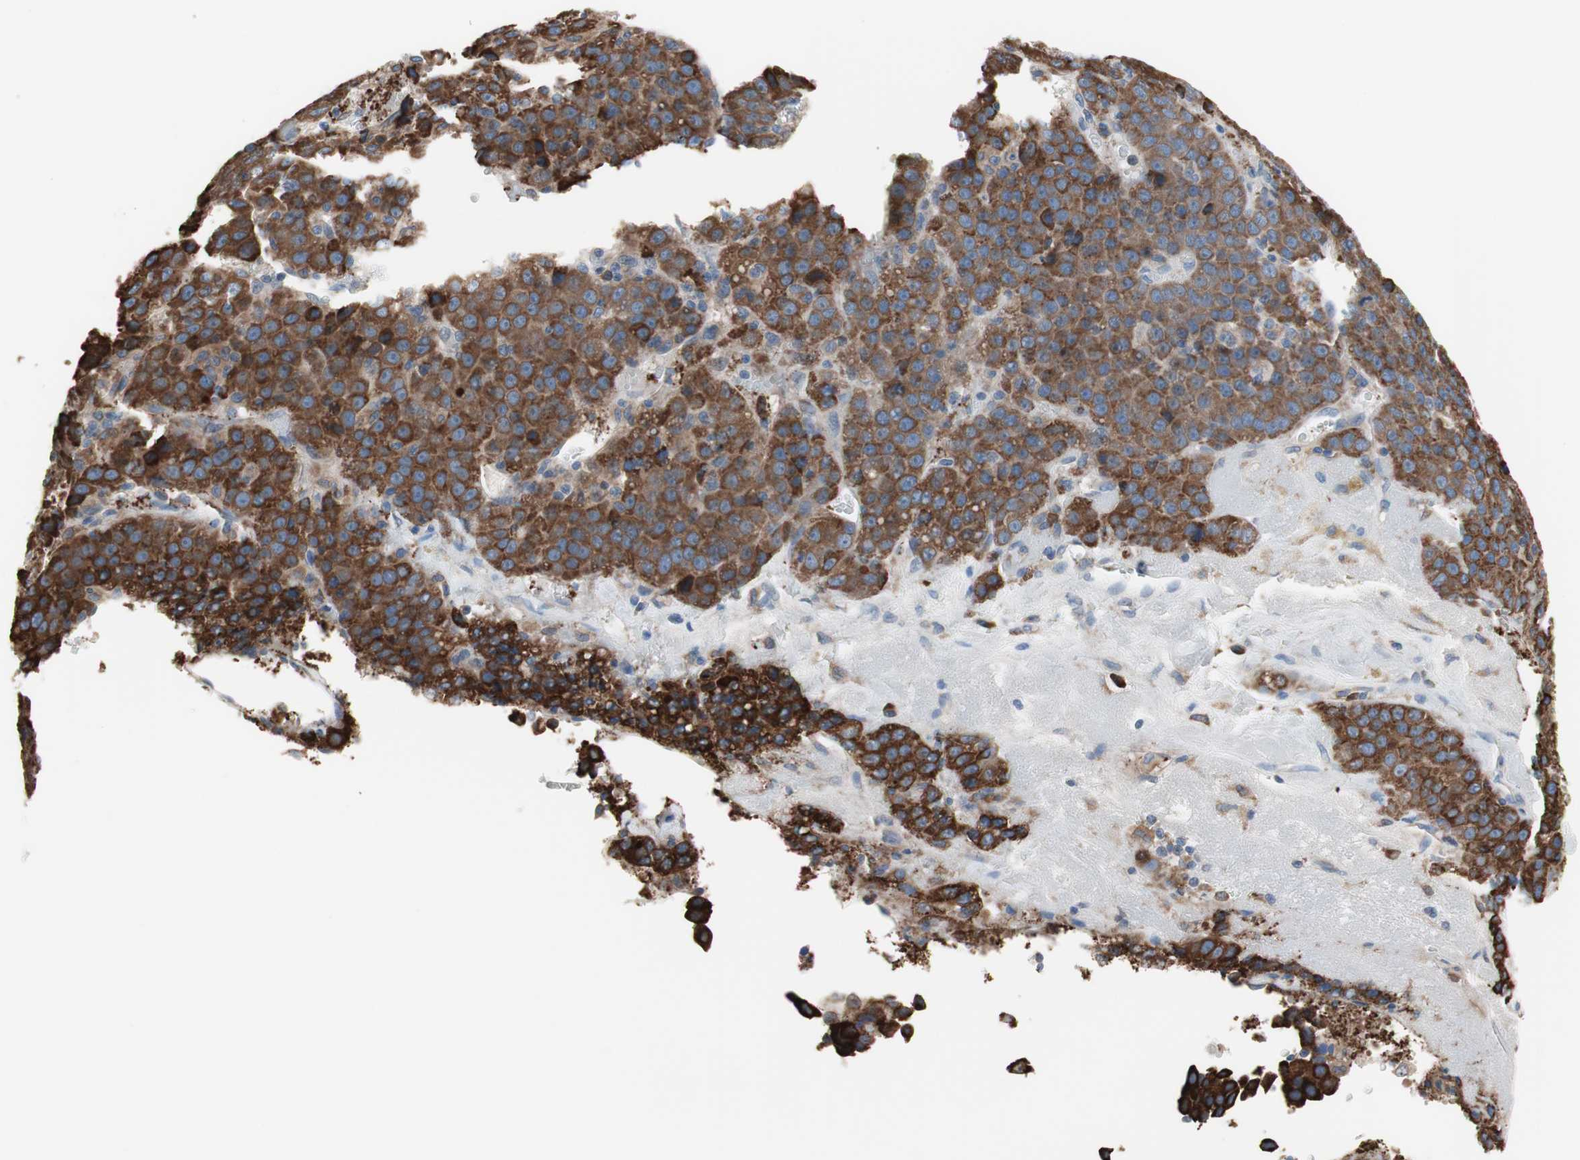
{"staining": {"intensity": "strong", "quantity": ">75%", "location": "cytoplasmic/membranous"}, "tissue": "liver cancer", "cell_type": "Tumor cells", "image_type": "cancer", "snomed": [{"axis": "morphology", "description": "Carcinoma, Hepatocellular, NOS"}, {"axis": "topography", "description": "Liver"}], "caption": "Protein staining of liver cancer tissue shows strong cytoplasmic/membranous staining in approximately >75% of tumor cells. (DAB (3,3'-diaminobenzidine) = brown stain, brightfield microscopy at high magnification).", "gene": "SLC27A4", "patient": {"sex": "female", "age": 53}}